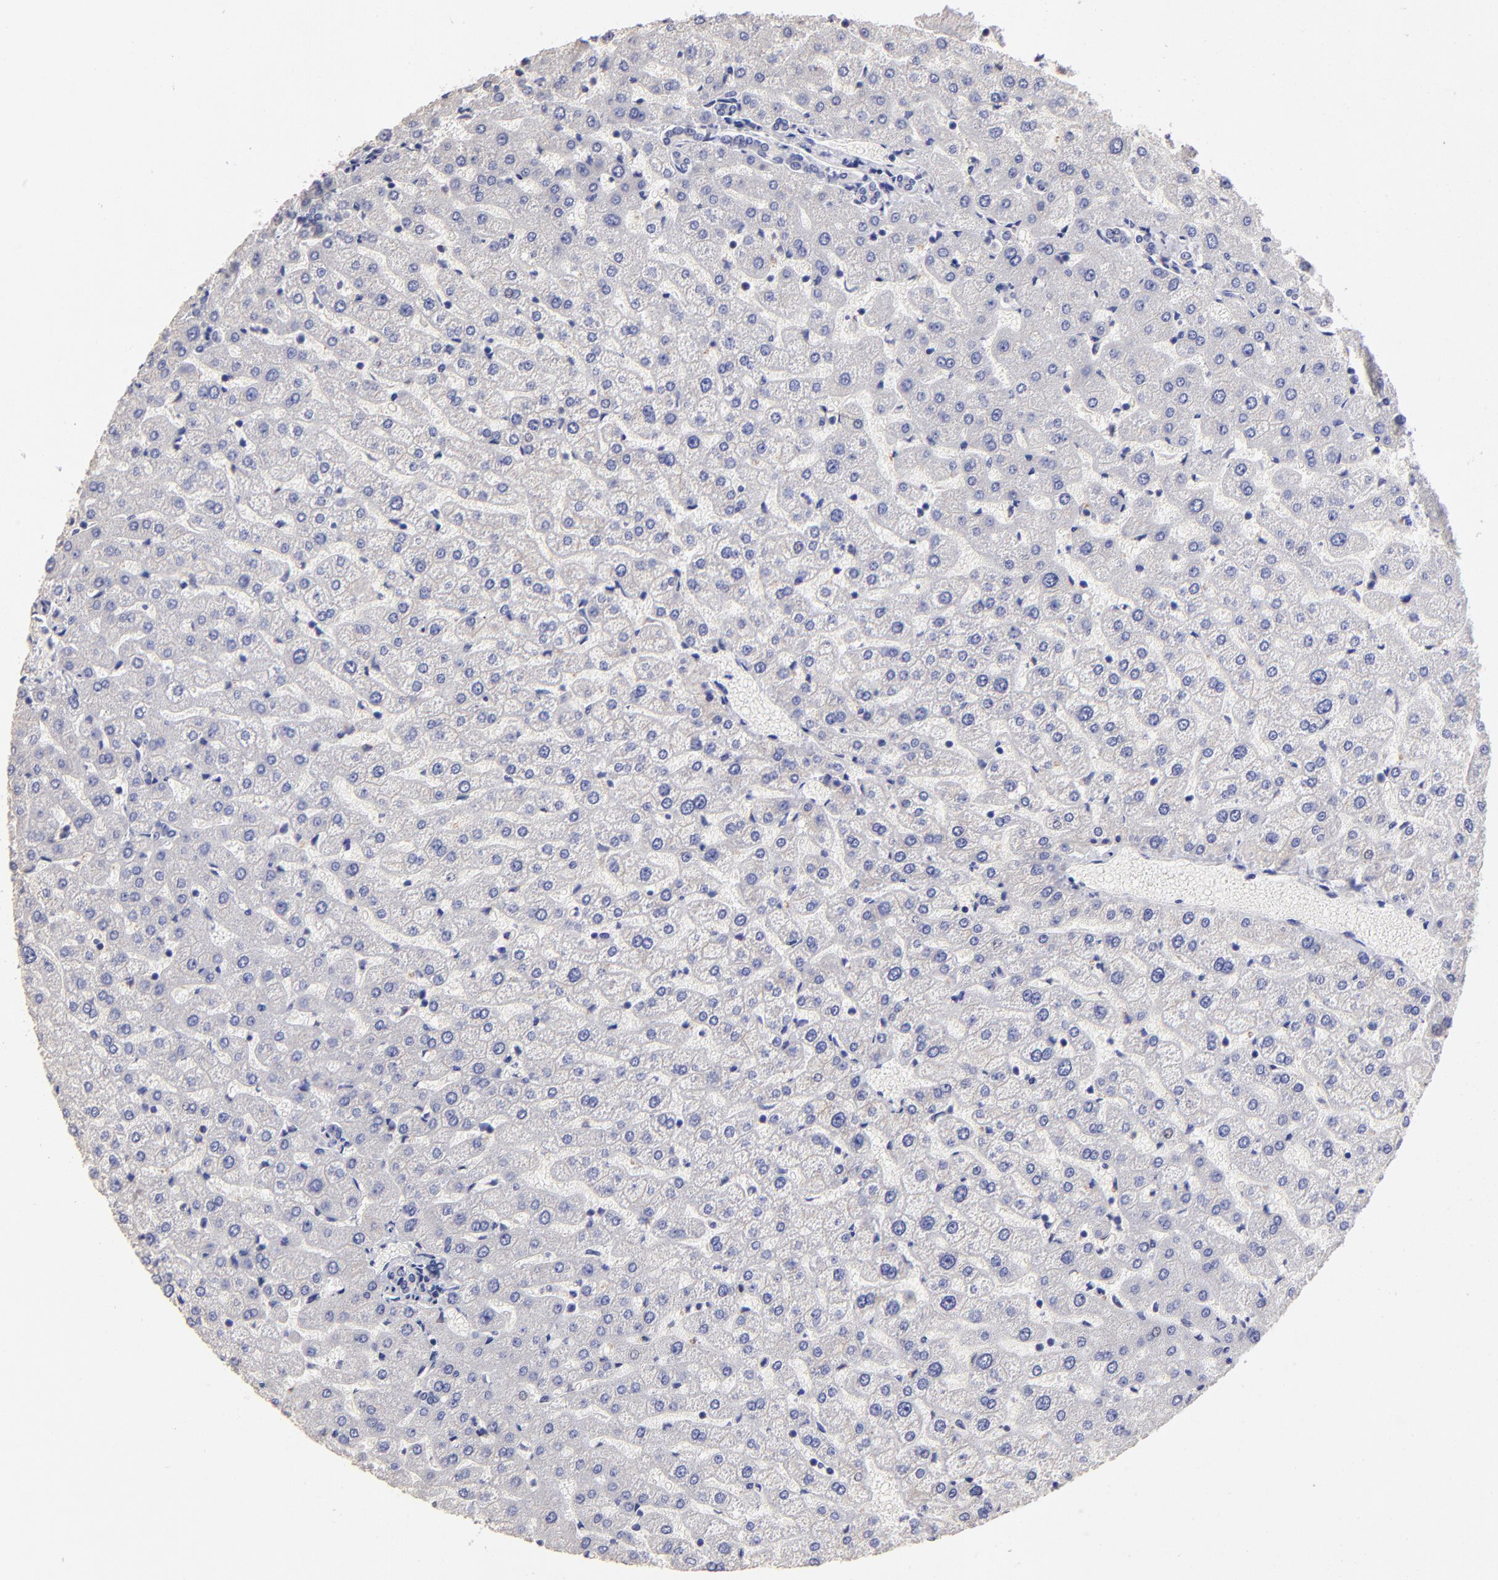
{"staining": {"intensity": "negative", "quantity": "none", "location": "none"}, "tissue": "liver", "cell_type": "Cholangiocytes", "image_type": "normal", "snomed": [{"axis": "morphology", "description": "Normal tissue, NOS"}, {"axis": "morphology", "description": "Fibrosis, NOS"}, {"axis": "topography", "description": "Liver"}], "caption": "IHC photomicrograph of normal liver stained for a protein (brown), which displays no expression in cholangiocytes.", "gene": "DNMT1", "patient": {"sex": "female", "age": 29}}